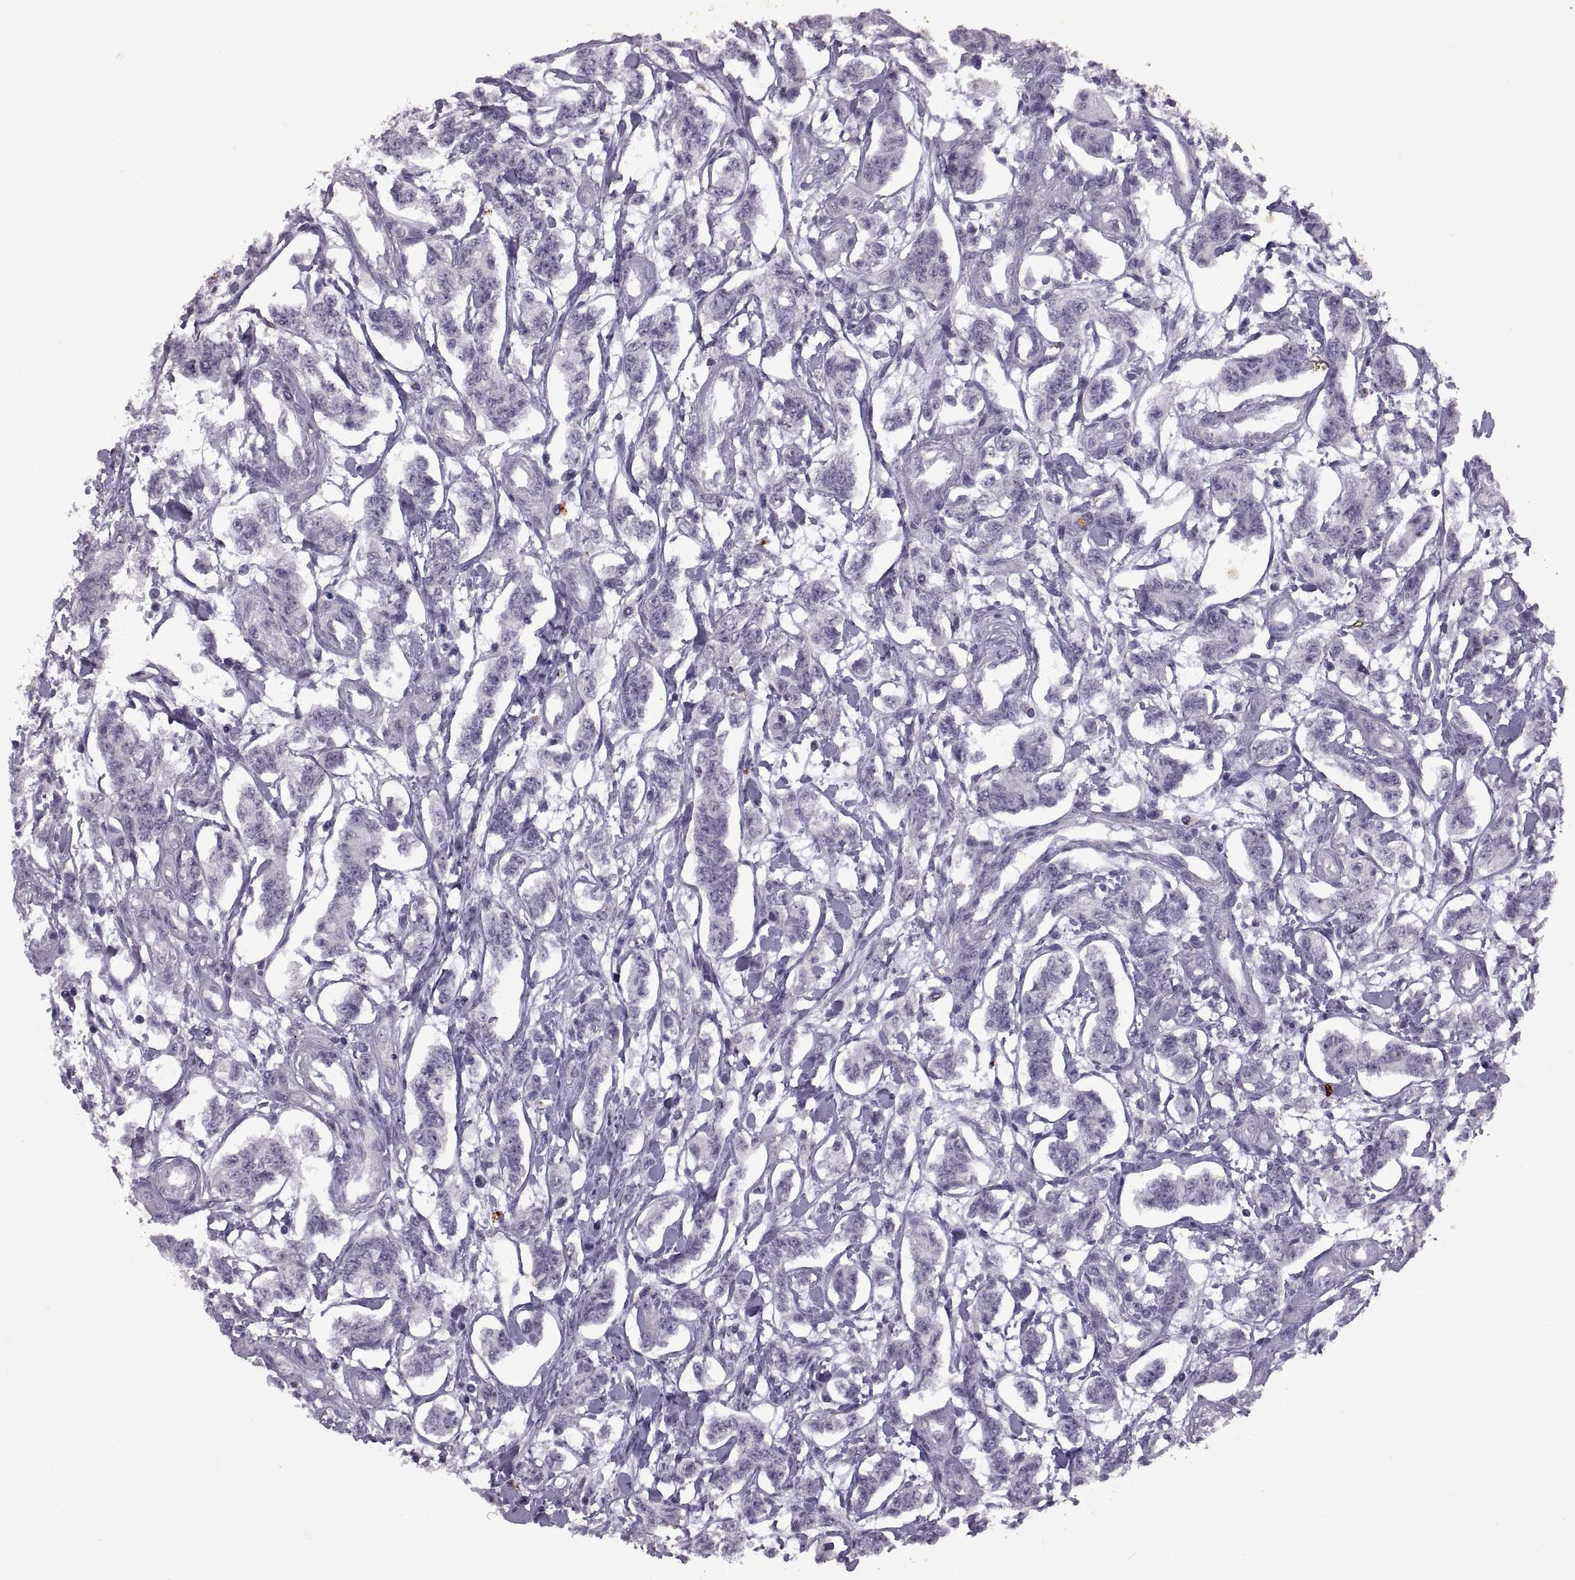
{"staining": {"intensity": "negative", "quantity": "none", "location": "none"}, "tissue": "carcinoid", "cell_type": "Tumor cells", "image_type": "cancer", "snomed": [{"axis": "morphology", "description": "Carcinoid, malignant, NOS"}, {"axis": "topography", "description": "Kidney"}], "caption": "The photomicrograph displays no significant staining in tumor cells of malignant carcinoid. The staining is performed using DAB brown chromogen with nuclei counter-stained in using hematoxylin.", "gene": "SINHCAF", "patient": {"sex": "female", "age": 41}}